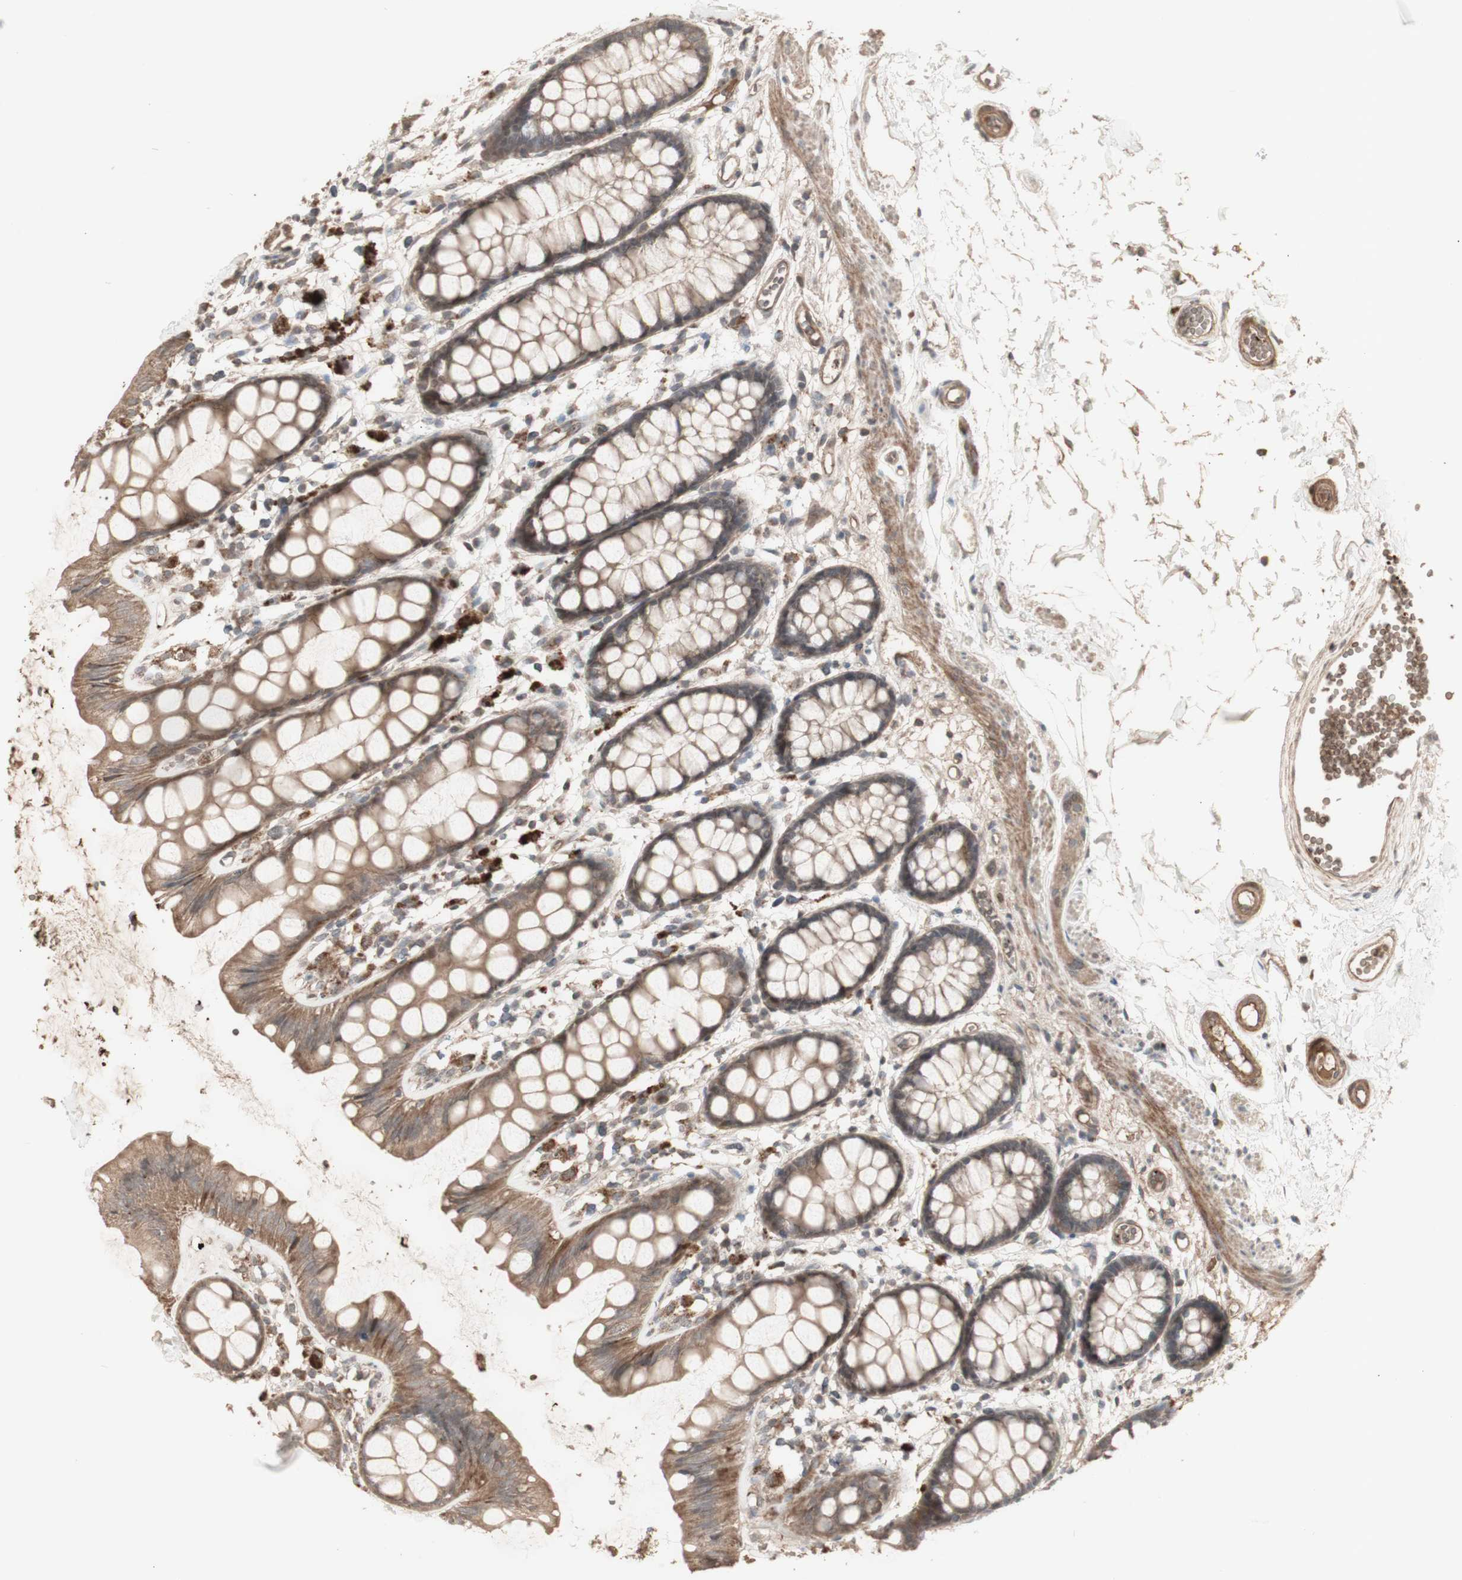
{"staining": {"intensity": "moderate", "quantity": ">75%", "location": "cytoplasmic/membranous"}, "tissue": "rectum", "cell_type": "Glandular cells", "image_type": "normal", "snomed": [{"axis": "morphology", "description": "Normal tissue, NOS"}, {"axis": "topography", "description": "Rectum"}], "caption": "Rectum stained with IHC reveals moderate cytoplasmic/membranous staining in approximately >75% of glandular cells. Using DAB (brown) and hematoxylin (blue) stains, captured at high magnification using brightfield microscopy.", "gene": "ALOX12", "patient": {"sex": "female", "age": 66}}